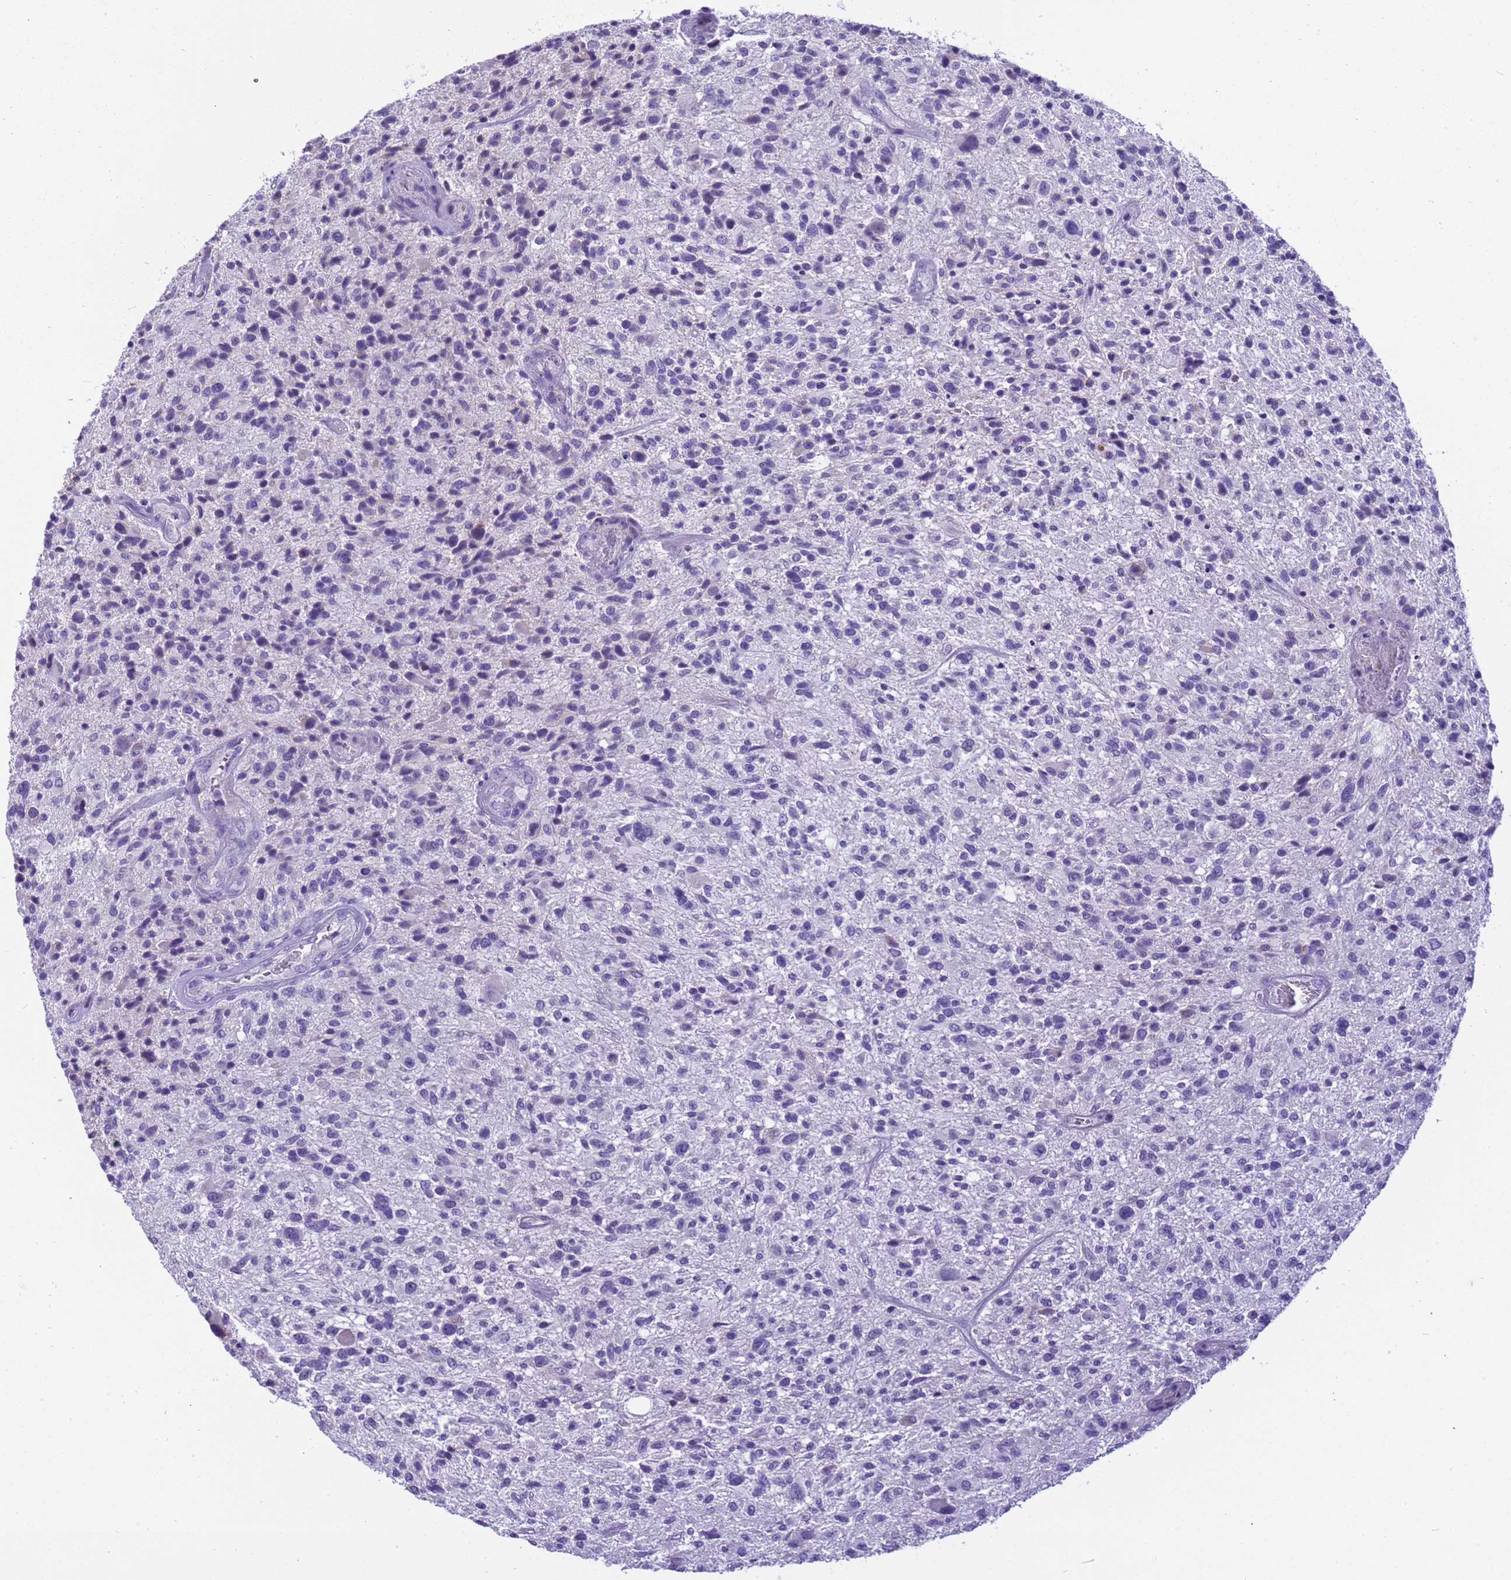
{"staining": {"intensity": "negative", "quantity": "none", "location": "none"}, "tissue": "glioma", "cell_type": "Tumor cells", "image_type": "cancer", "snomed": [{"axis": "morphology", "description": "Glioma, malignant, High grade"}, {"axis": "topography", "description": "Brain"}], "caption": "IHC micrograph of glioma stained for a protein (brown), which reveals no positivity in tumor cells. (DAB (3,3'-diaminobenzidine) IHC visualized using brightfield microscopy, high magnification).", "gene": "PIEZO2", "patient": {"sex": "male", "age": 47}}